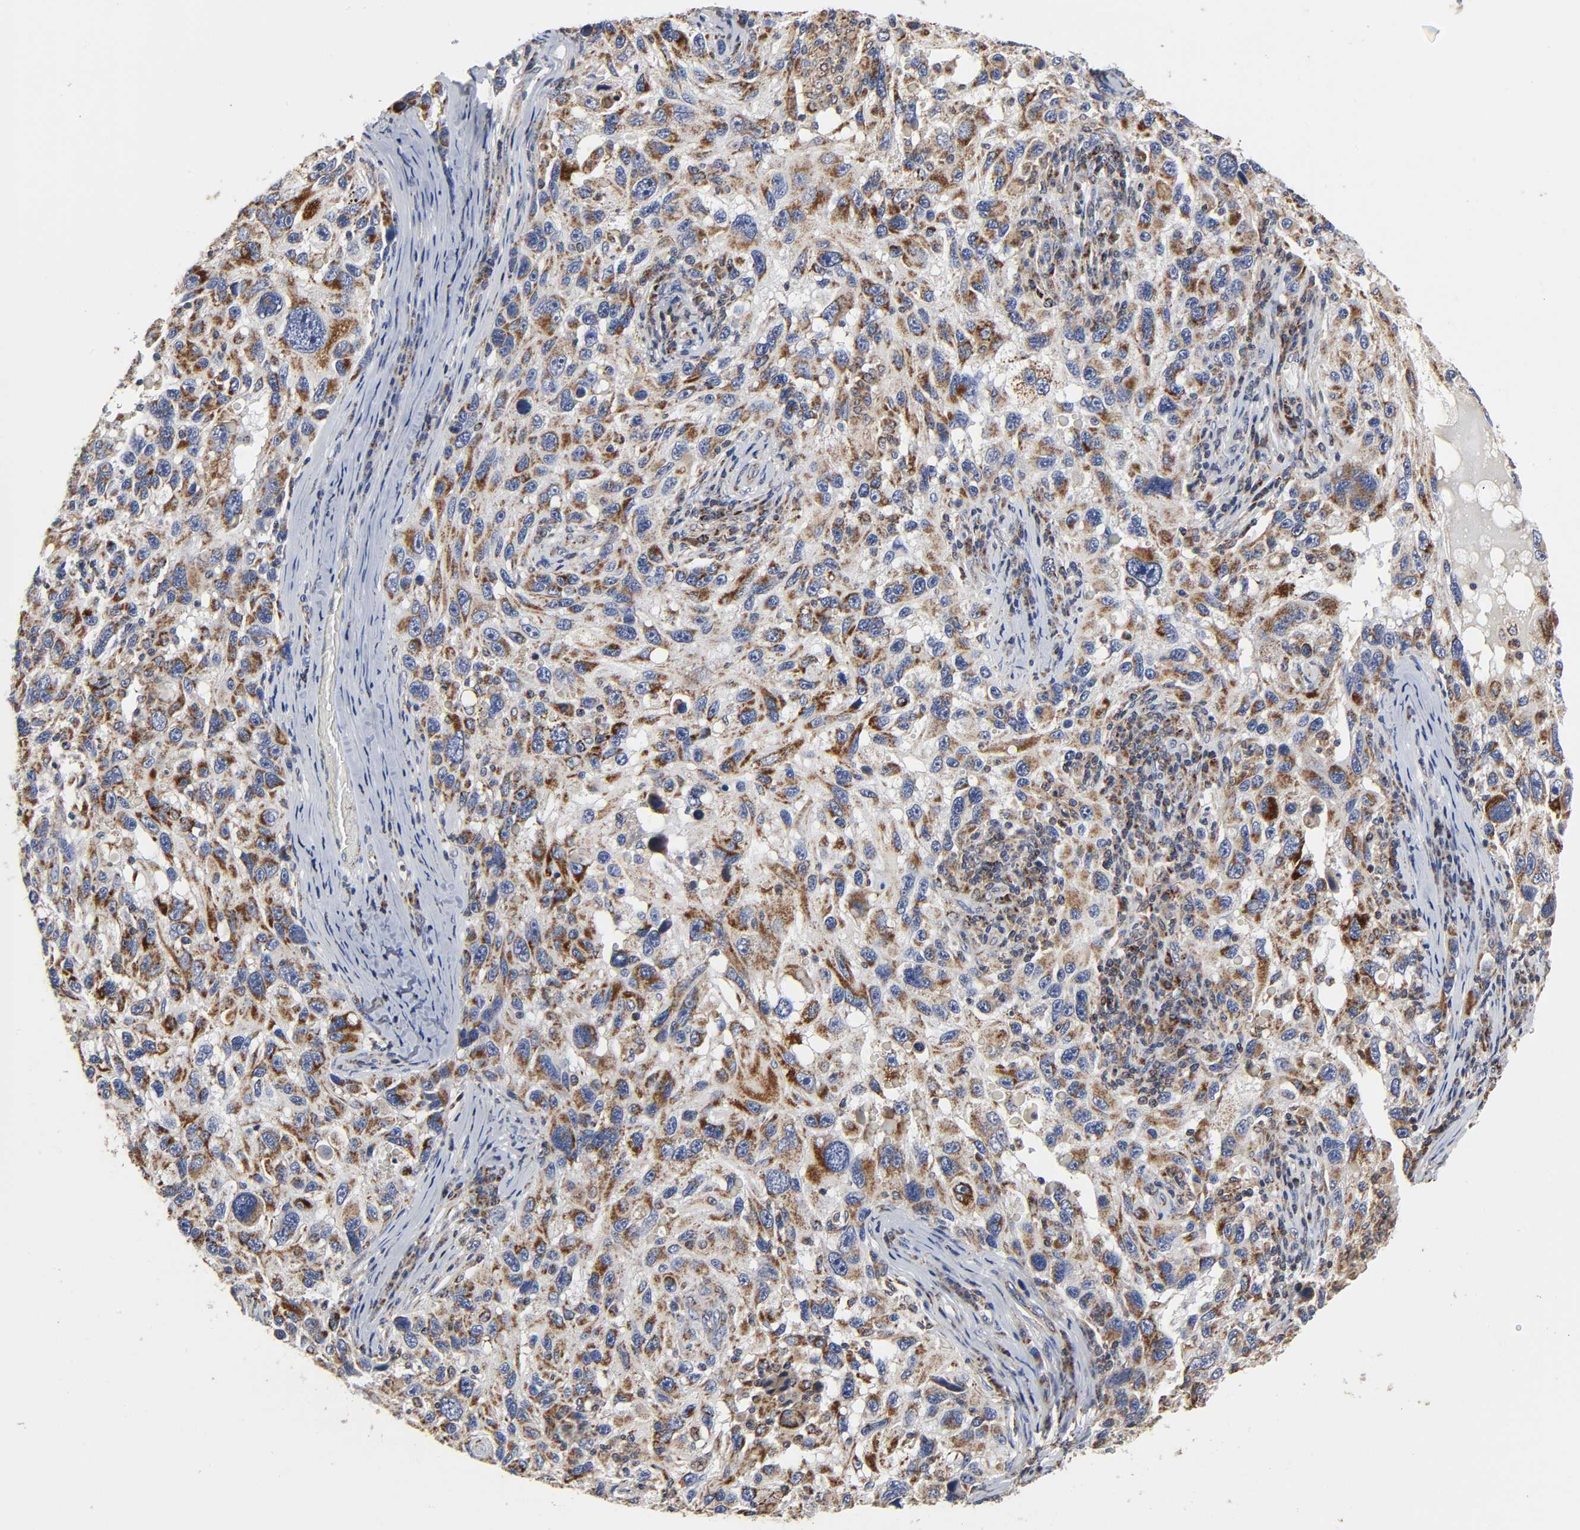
{"staining": {"intensity": "moderate", "quantity": ">75%", "location": "cytoplasmic/membranous"}, "tissue": "melanoma", "cell_type": "Tumor cells", "image_type": "cancer", "snomed": [{"axis": "morphology", "description": "Malignant melanoma, NOS"}, {"axis": "topography", "description": "Skin"}], "caption": "Approximately >75% of tumor cells in human melanoma demonstrate moderate cytoplasmic/membranous protein positivity as visualized by brown immunohistochemical staining.", "gene": "COX6B1", "patient": {"sex": "male", "age": 53}}